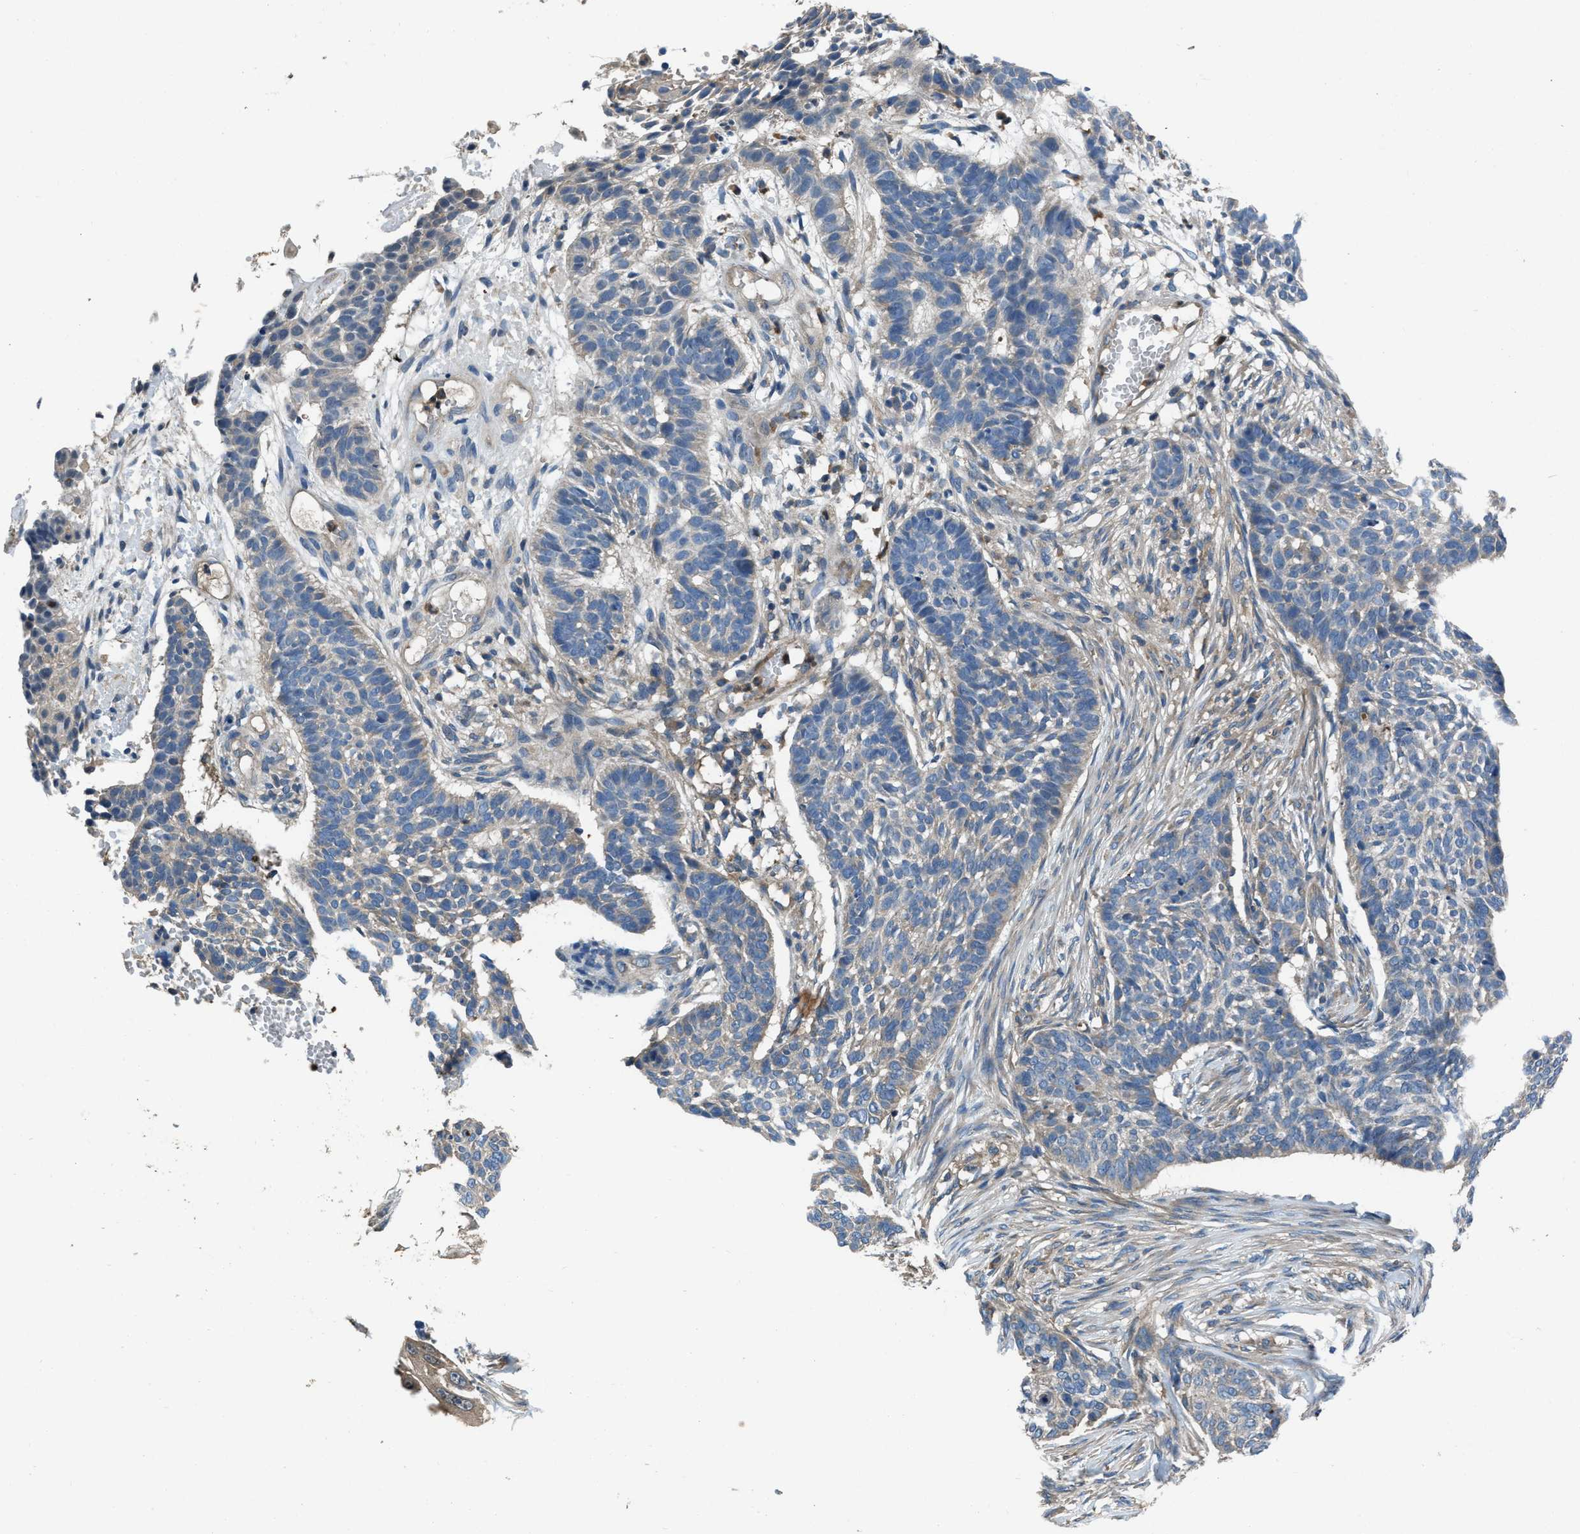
{"staining": {"intensity": "weak", "quantity": "<25%", "location": "cytoplasmic/membranous"}, "tissue": "skin cancer", "cell_type": "Tumor cells", "image_type": "cancer", "snomed": [{"axis": "morphology", "description": "Basal cell carcinoma"}, {"axis": "topography", "description": "Skin"}], "caption": "Immunohistochemistry micrograph of skin cancer stained for a protein (brown), which displays no positivity in tumor cells.", "gene": "USP25", "patient": {"sex": "male", "age": 85}}